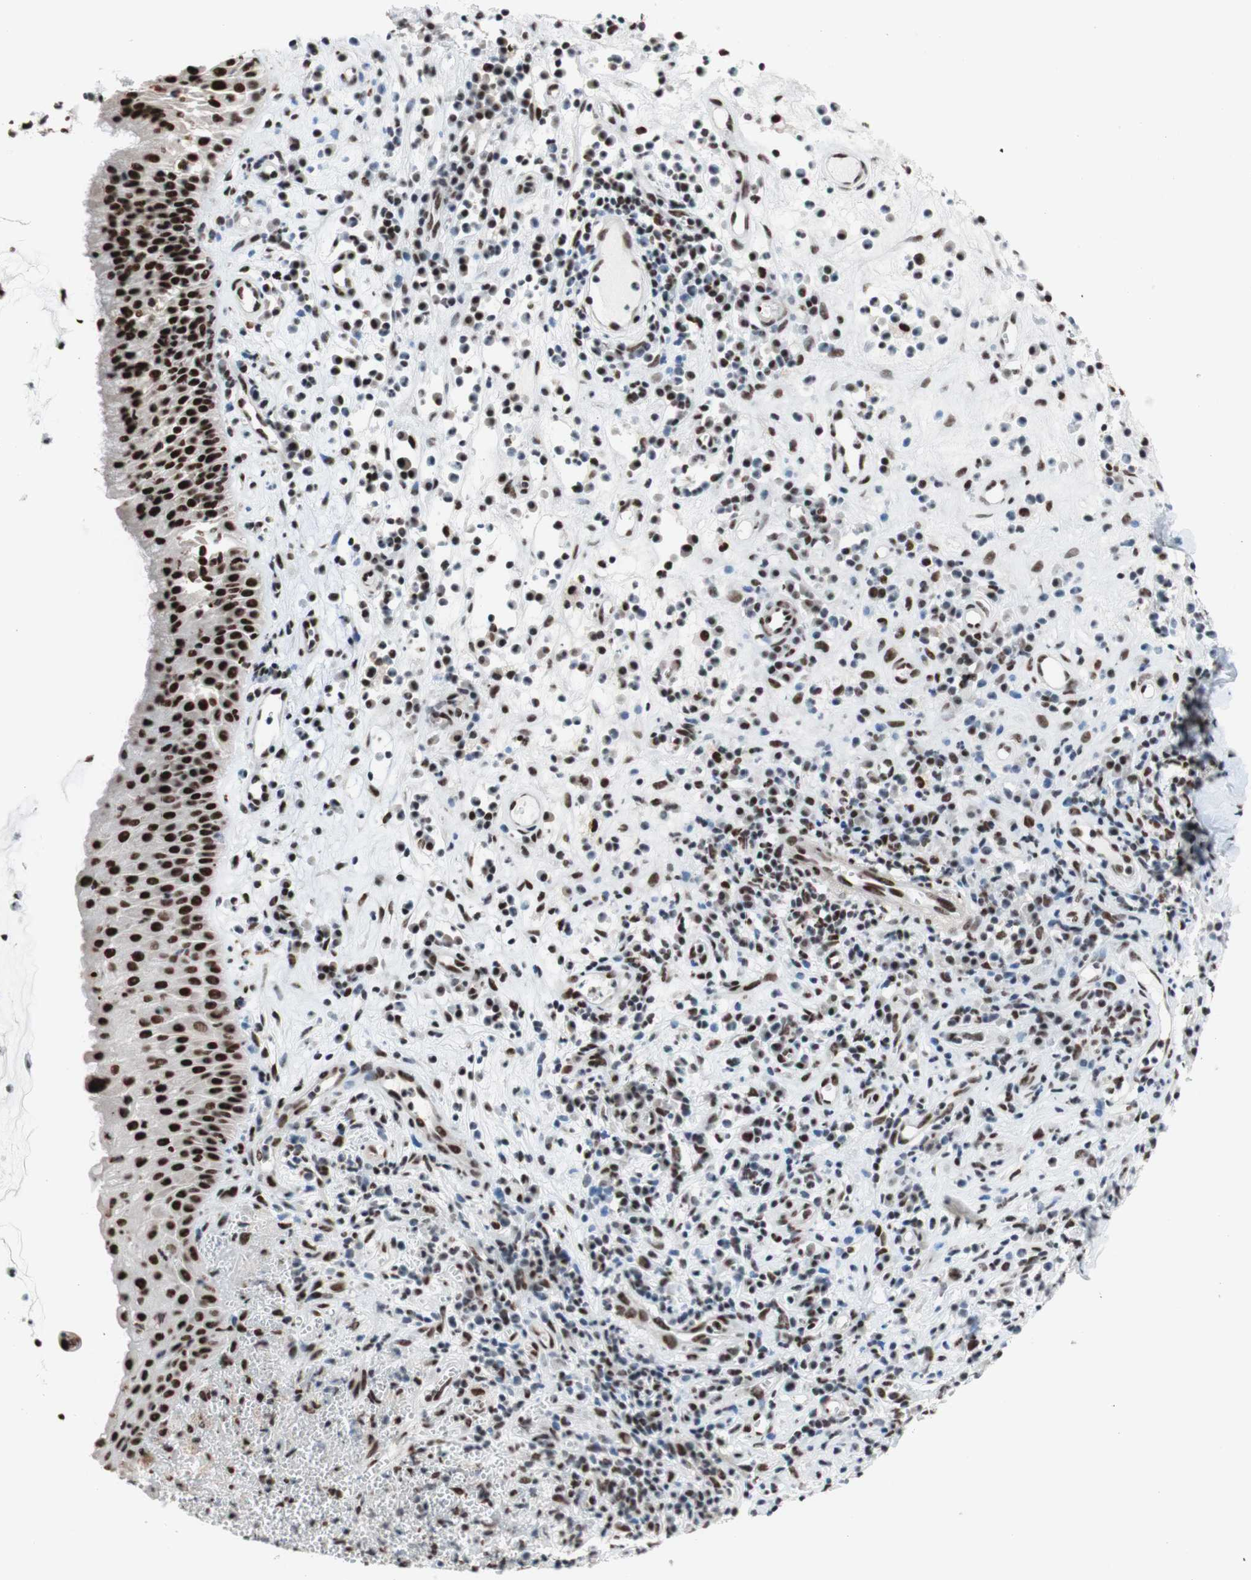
{"staining": {"intensity": "strong", "quantity": ">75%", "location": "nuclear"}, "tissue": "nasopharynx", "cell_type": "Respiratory epithelial cells", "image_type": "normal", "snomed": [{"axis": "morphology", "description": "Normal tissue, NOS"}, {"axis": "topography", "description": "Nasopharynx"}], "caption": "Immunohistochemical staining of benign human nasopharynx exhibits high levels of strong nuclear expression in about >75% of respiratory epithelial cells. The protein is stained brown, and the nuclei are stained in blue (DAB (3,3'-diaminobenzidine) IHC with brightfield microscopy, high magnification).", "gene": "PRPF19", "patient": {"sex": "female", "age": 51}}